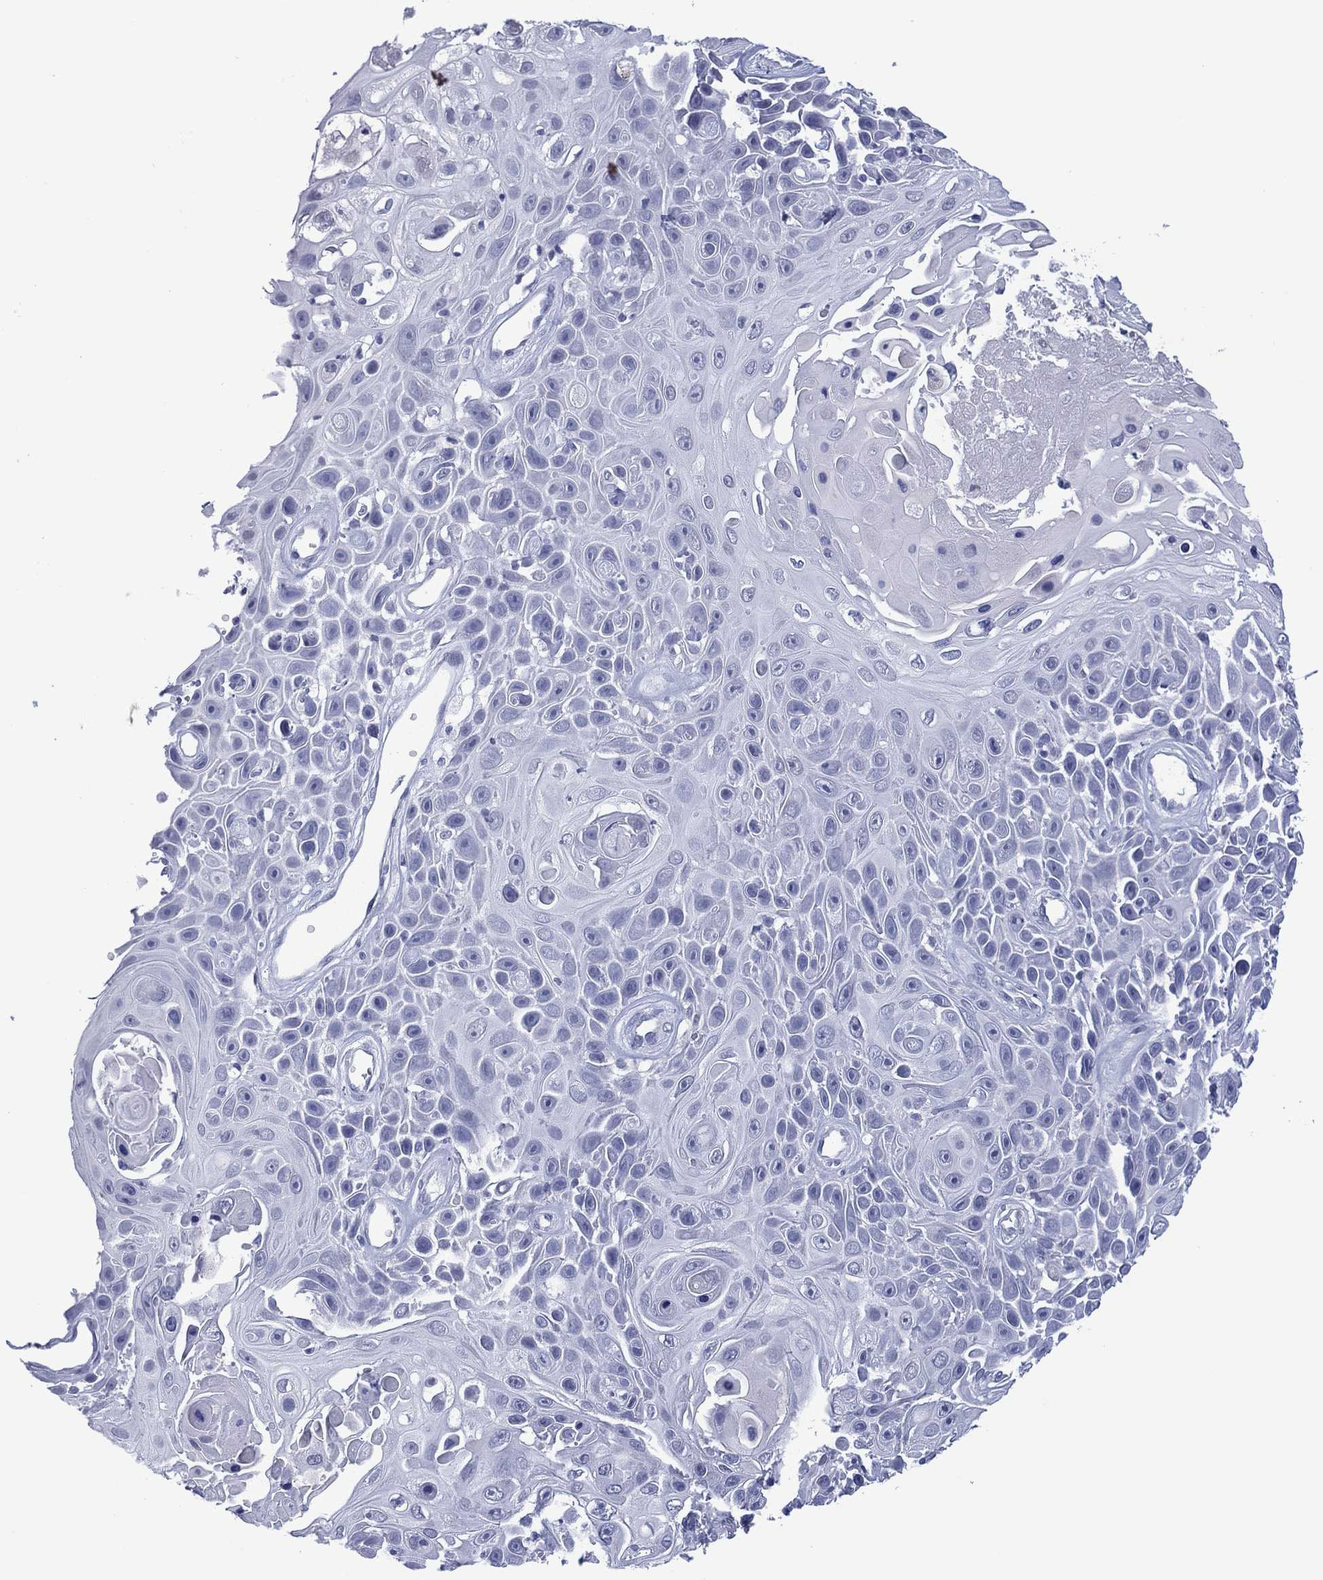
{"staining": {"intensity": "negative", "quantity": "none", "location": "none"}, "tissue": "skin cancer", "cell_type": "Tumor cells", "image_type": "cancer", "snomed": [{"axis": "morphology", "description": "Squamous cell carcinoma, NOS"}, {"axis": "topography", "description": "Skin"}], "caption": "High magnification brightfield microscopy of skin cancer (squamous cell carcinoma) stained with DAB (3,3'-diaminobenzidine) (brown) and counterstained with hematoxylin (blue): tumor cells show no significant expression. (DAB (3,3'-diaminobenzidine) IHC, high magnification).", "gene": "UTF1", "patient": {"sex": "male", "age": 82}}